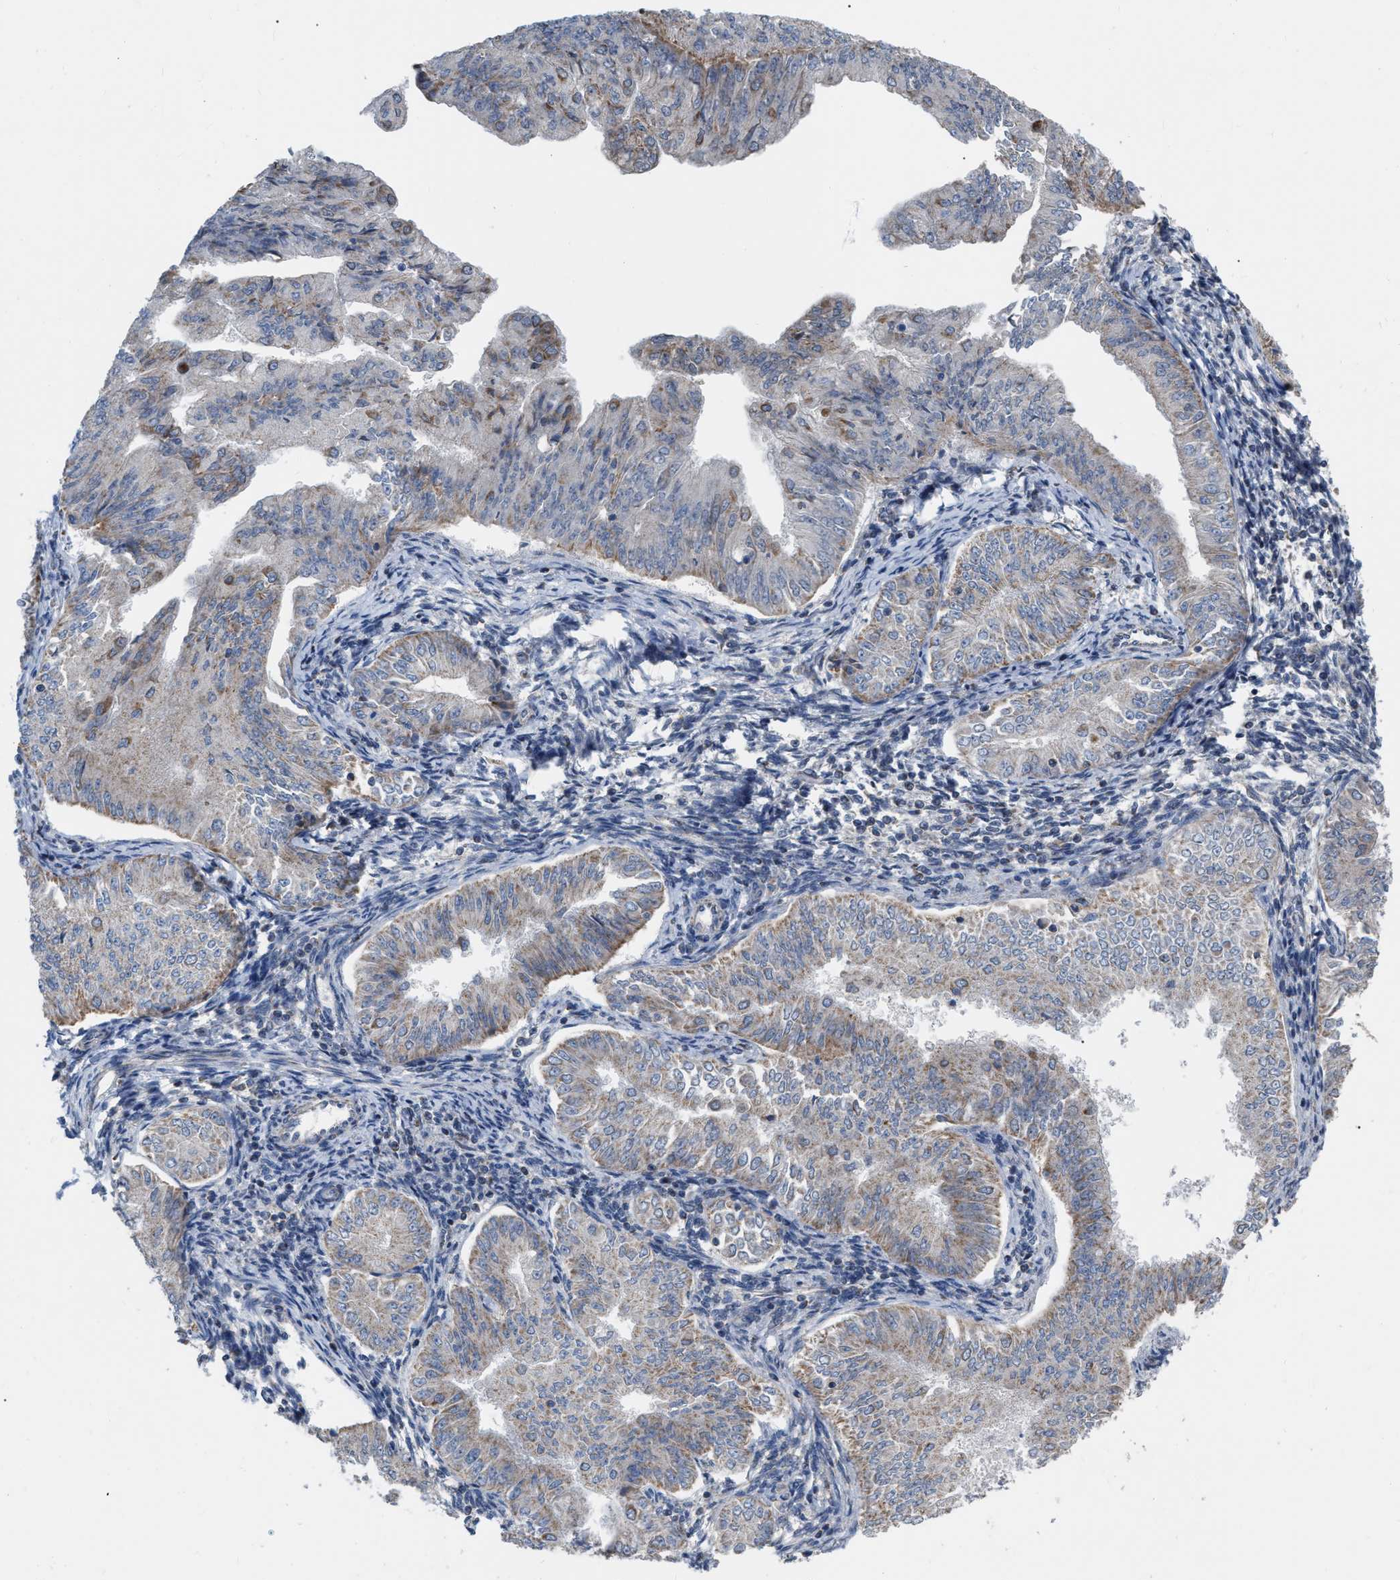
{"staining": {"intensity": "weak", "quantity": "25%-75%", "location": "cytoplasmic/membranous"}, "tissue": "endometrial cancer", "cell_type": "Tumor cells", "image_type": "cancer", "snomed": [{"axis": "morphology", "description": "Normal tissue, NOS"}, {"axis": "morphology", "description": "Adenocarcinoma, NOS"}, {"axis": "topography", "description": "Endometrium"}], "caption": "Protein analysis of adenocarcinoma (endometrial) tissue displays weak cytoplasmic/membranous staining in about 25%-75% of tumor cells. (DAB = brown stain, brightfield microscopy at high magnification).", "gene": "DDX56", "patient": {"sex": "female", "age": 53}}